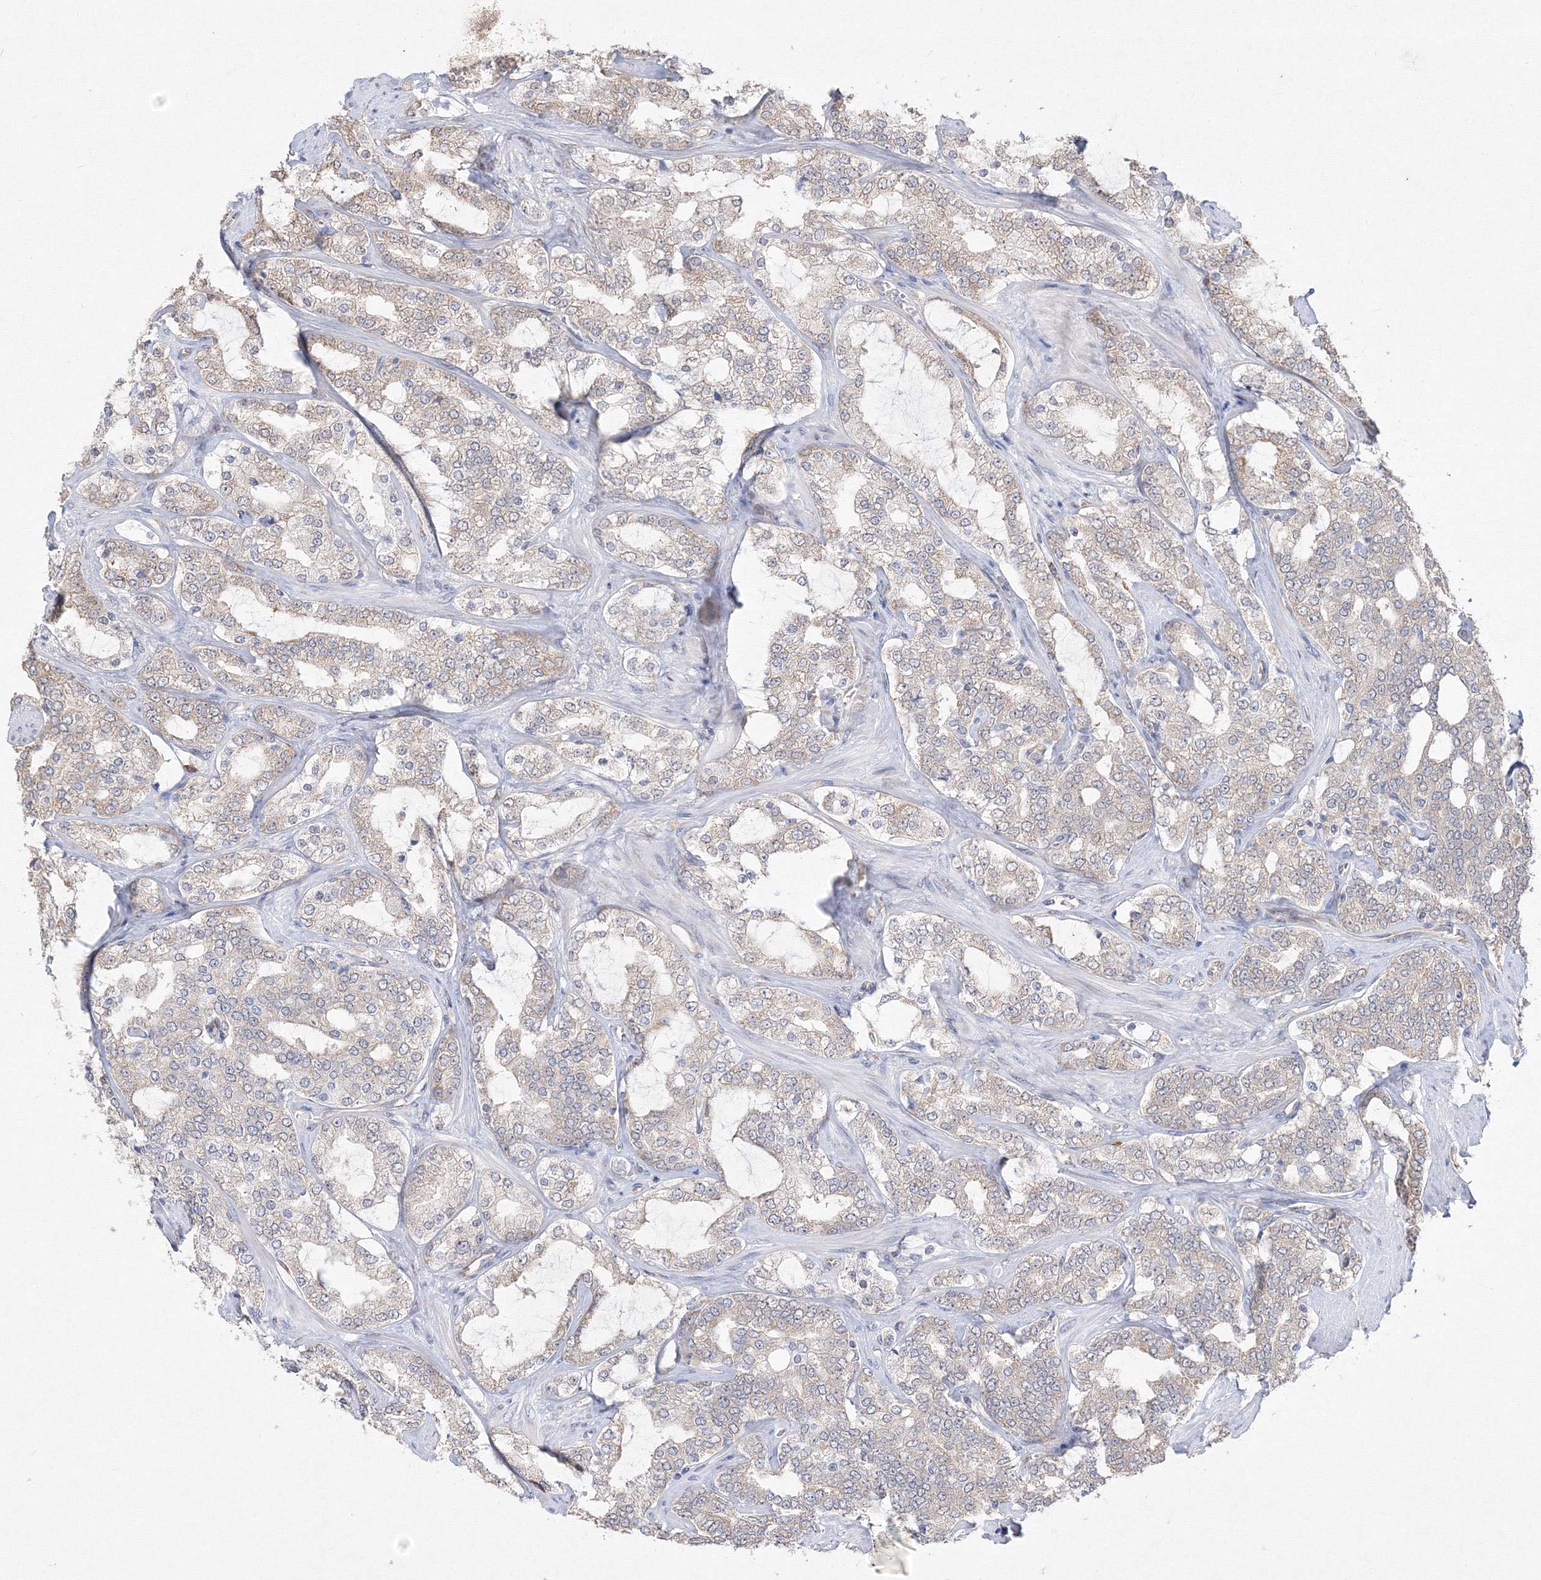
{"staining": {"intensity": "weak", "quantity": "<25%", "location": "cytoplasmic/membranous"}, "tissue": "prostate cancer", "cell_type": "Tumor cells", "image_type": "cancer", "snomed": [{"axis": "morphology", "description": "Adenocarcinoma, High grade"}, {"axis": "topography", "description": "Prostate"}], "caption": "Immunohistochemical staining of human high-grade adenocarcinoma (prostate) exhibits no significant positivity in tumor cells.", "gene": "FBXL8", "patient": {"sex": "male", "age": 64}}